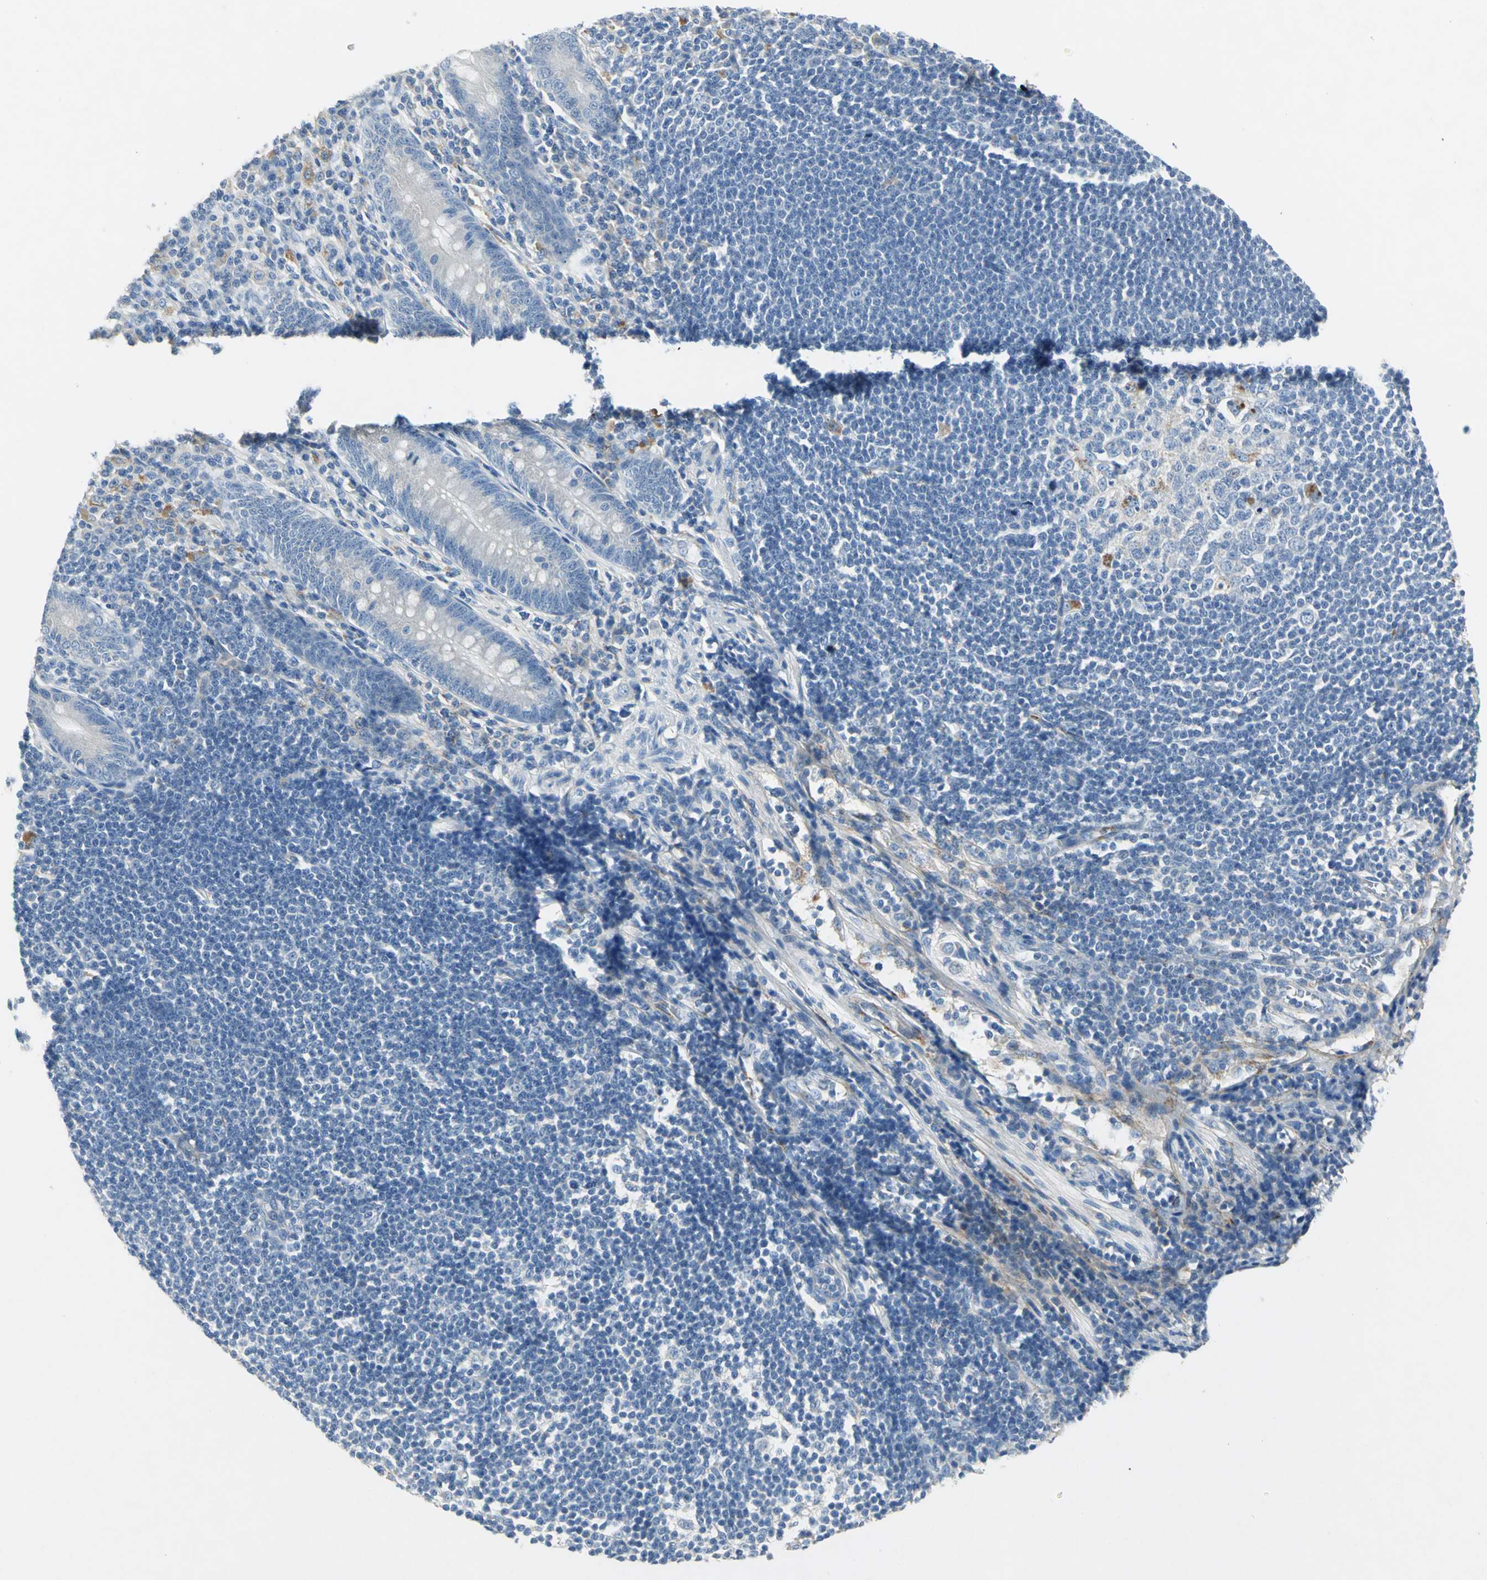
{"staining": {"intensity": "negative", "quantity": "none", "location": "none"}, "tissue": "appendix", "cell_type": "Glandular cells", "image_type": "normal", "snomed": [{"axis": "morphology", "description": "Normal tissue, NOS"}, {"axis": "morphology", "description": "Inflammation, NOS"}, {"axis": "topography", "description": "Appendix"}], "caption": "Immunohistochemistry of normal human appendix exhibits no expression in glandular cells.", "gene": "EFNB3", "patient": {"sex": "male", "age": 46}}